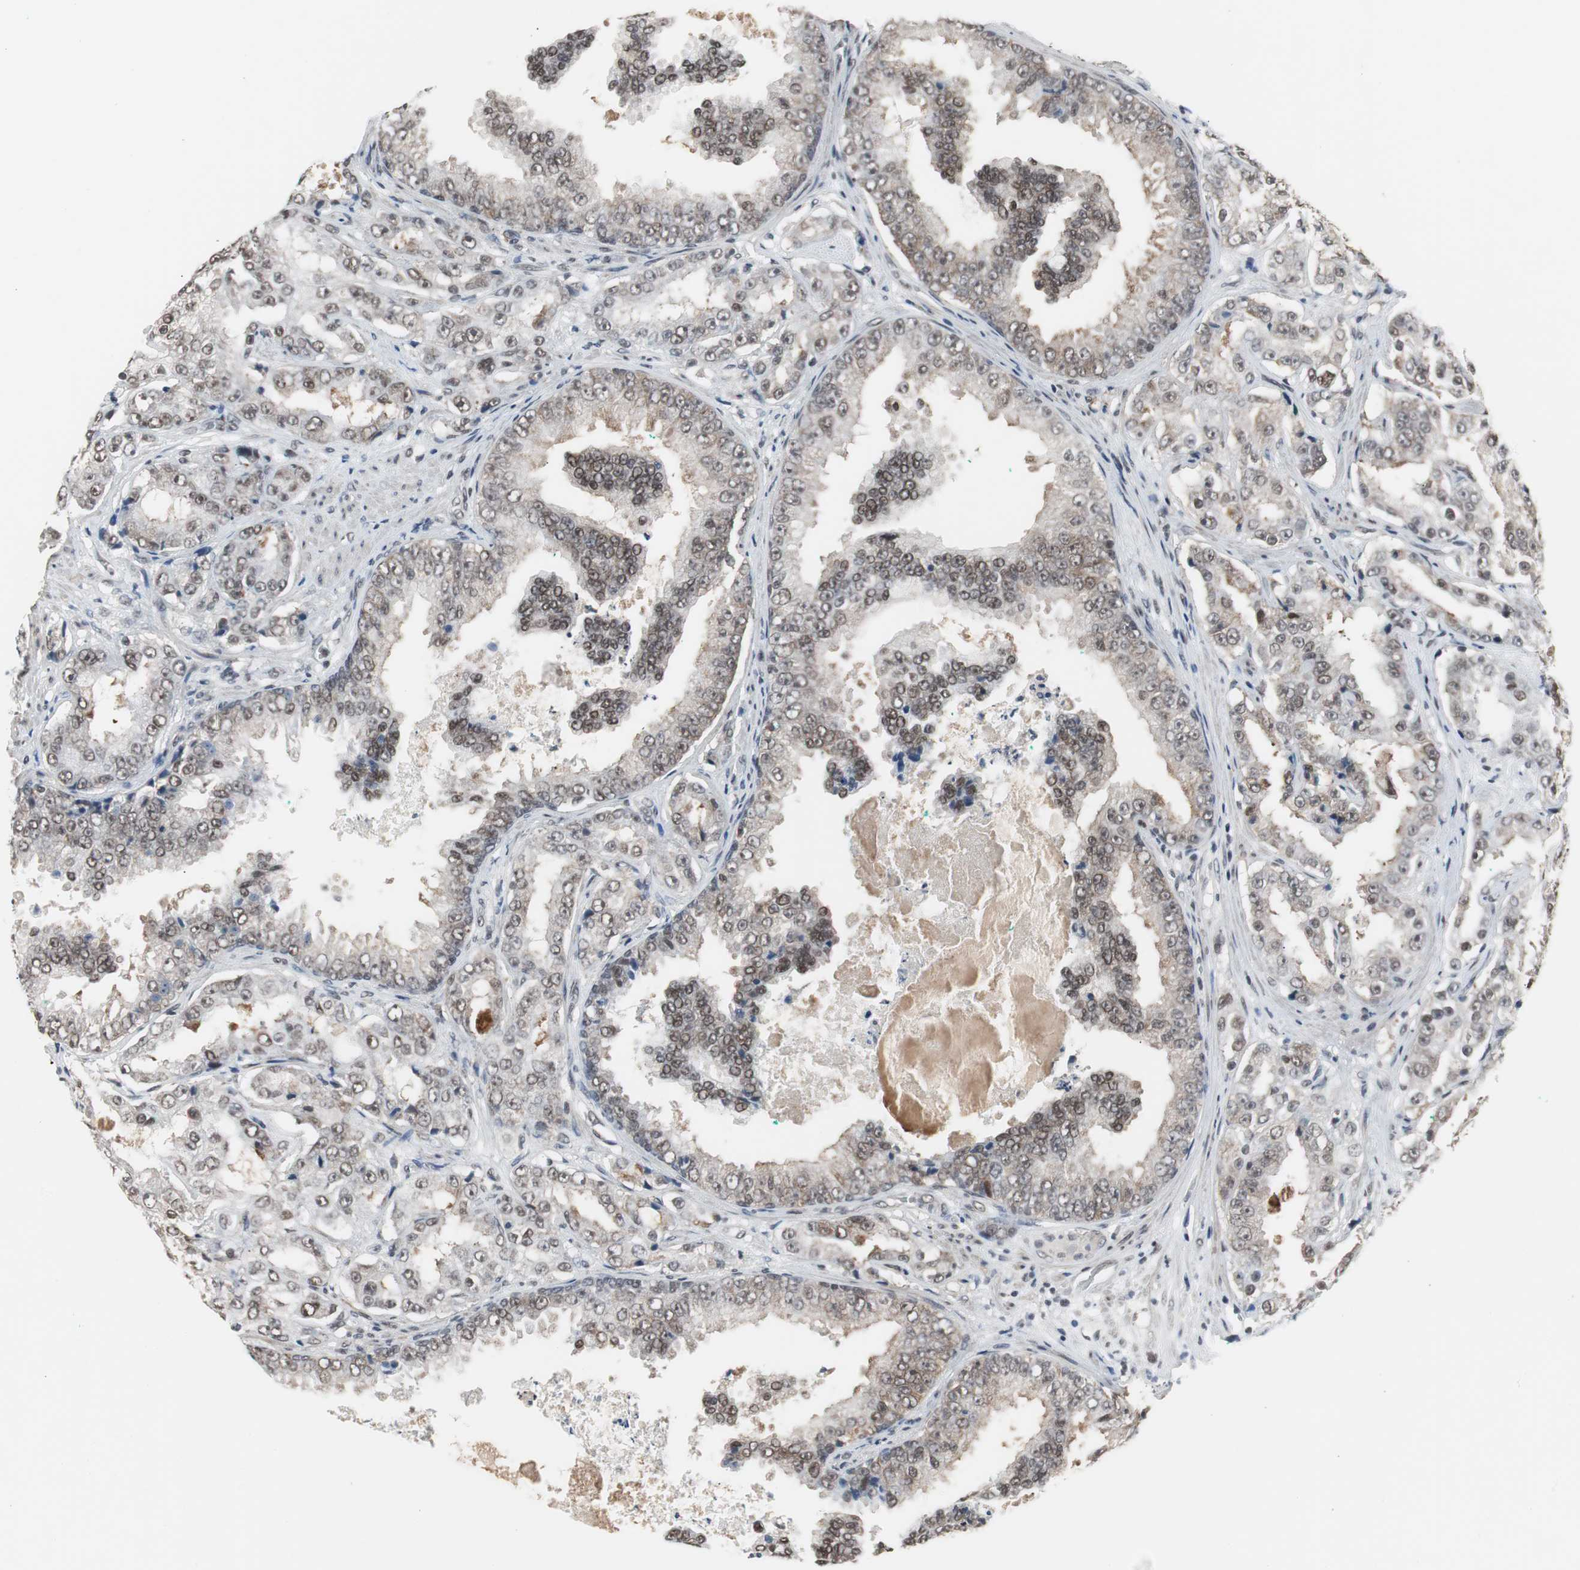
{"staining": {"intensity": "moderate", "quantity": "25%-75%", "location": "nuclear"}, "tissue": "prostate cancer", "cell_type": "Tumor cells", "image_type": "cancer", "snomed": [{"axis": "morphology", "description": "Adenocarcinoma, High grade"}, {"axis": "topography", "description": "Prostate"}], "caption": "Brown immunohistochemical staining in human prostate cancer (high-grade adenocarcinoma) shows moderate nuclear expression in approximately 25%-75% of tumor cells. Nuclei are stained in blue.", "gene": "TAF7", "patient": {"sex": "male", "age": 73}}